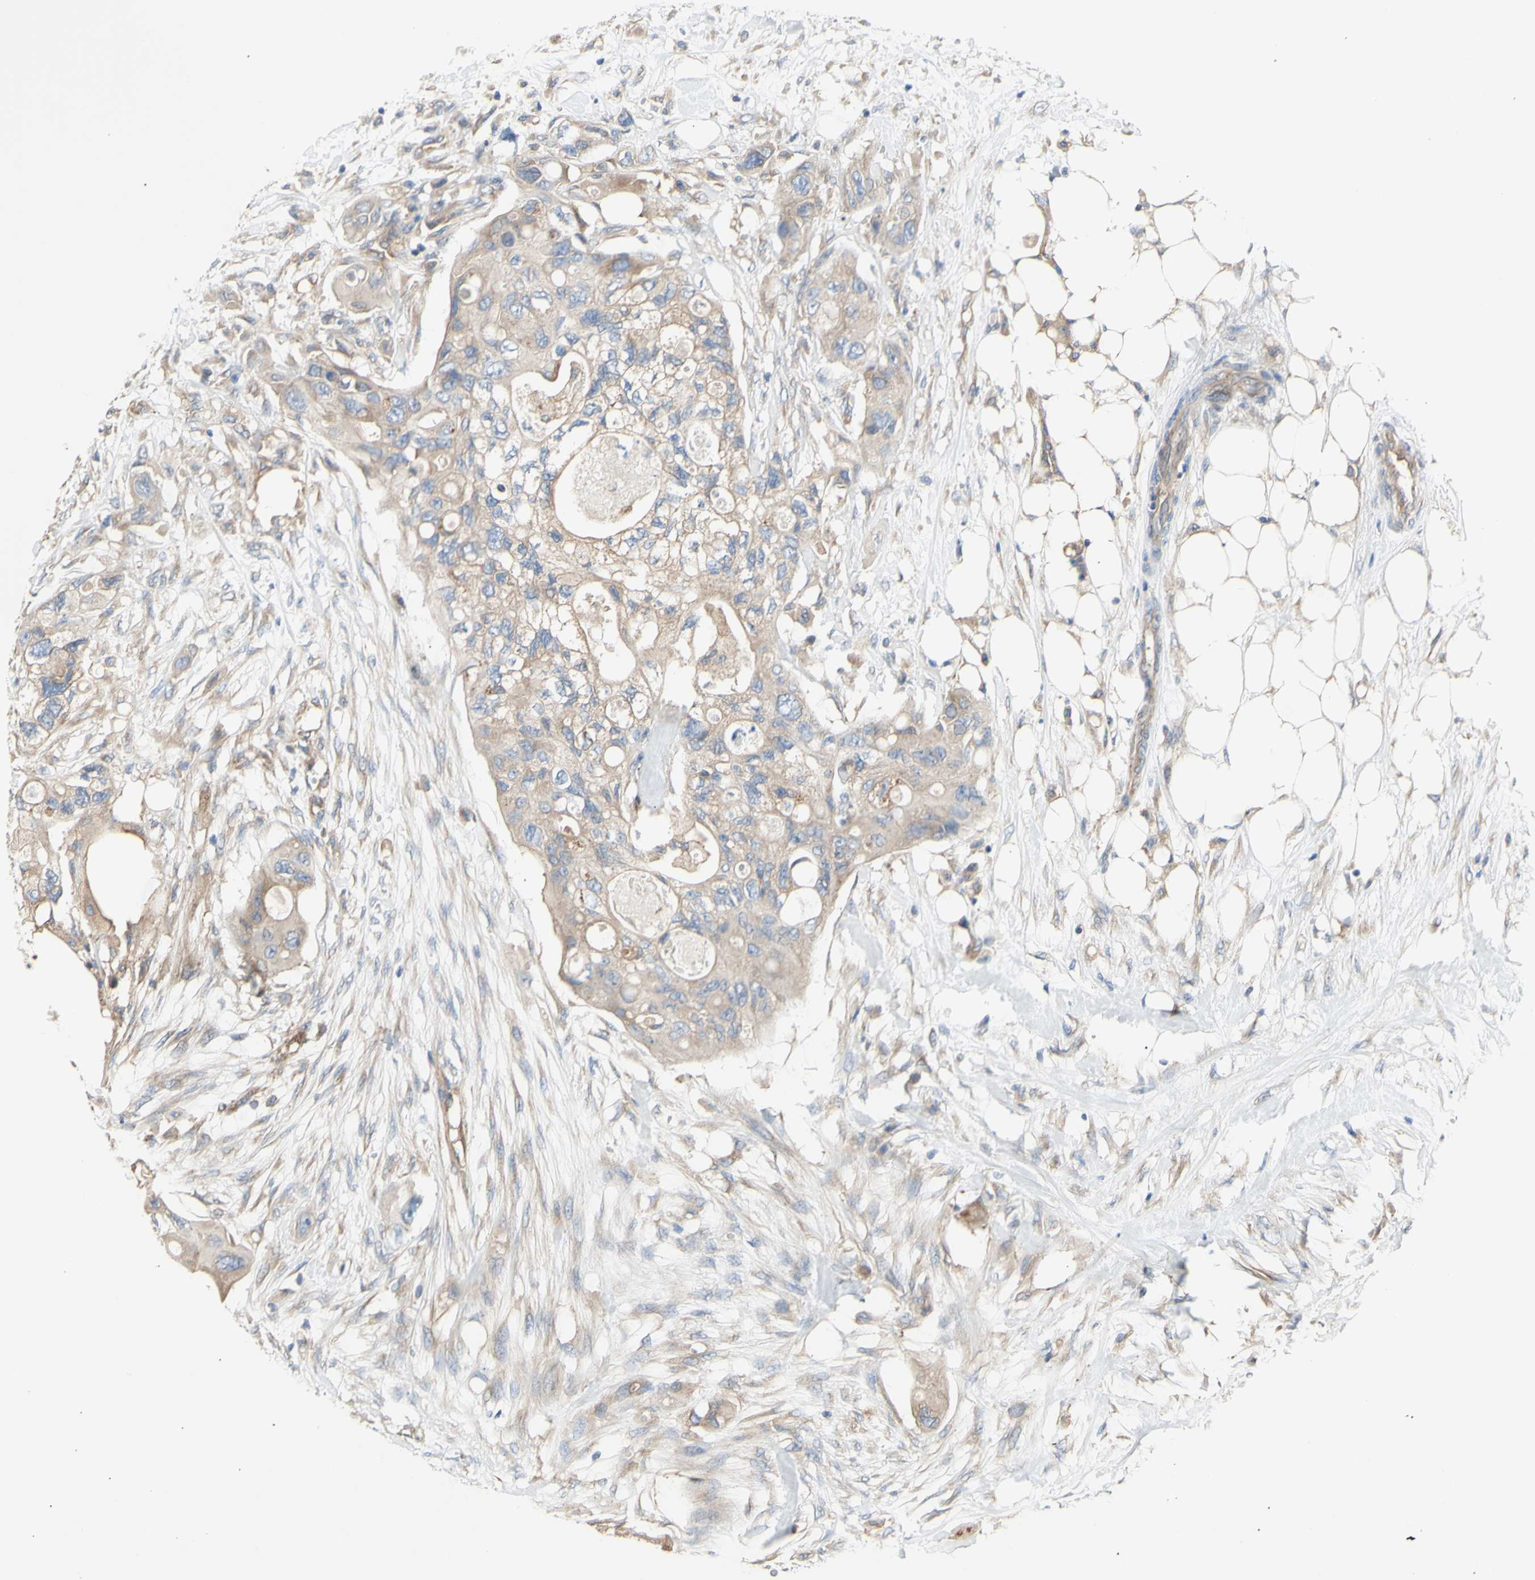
{"staining": {"intensity": "weak", "quantity": ">75%", "location": "cytoplasmic/membranous"}, "tissue": "colorectal cancer", "cell_type": "Tumor cells", "image_type": "cancer", "snomed": [{"axis": "morphology", "description": "Adenocarcinoma, NOS"}, {"axis": "topography", "description": "Colon"}], "caption": "Colorectal cancer was stained to show a protein in brown. There is low levels of weak cytoplasmic/membranous expression in about >75% of tumor cells. The staining was performed using DAB (3,3'-diaminobenzidine) to visualize the protein expression in brown, while the nuclei were stained in blue with hematoxylin (Magnification: 20x).", "gene": "KLC1", "patient": {"sex": "female", "age": 57}}